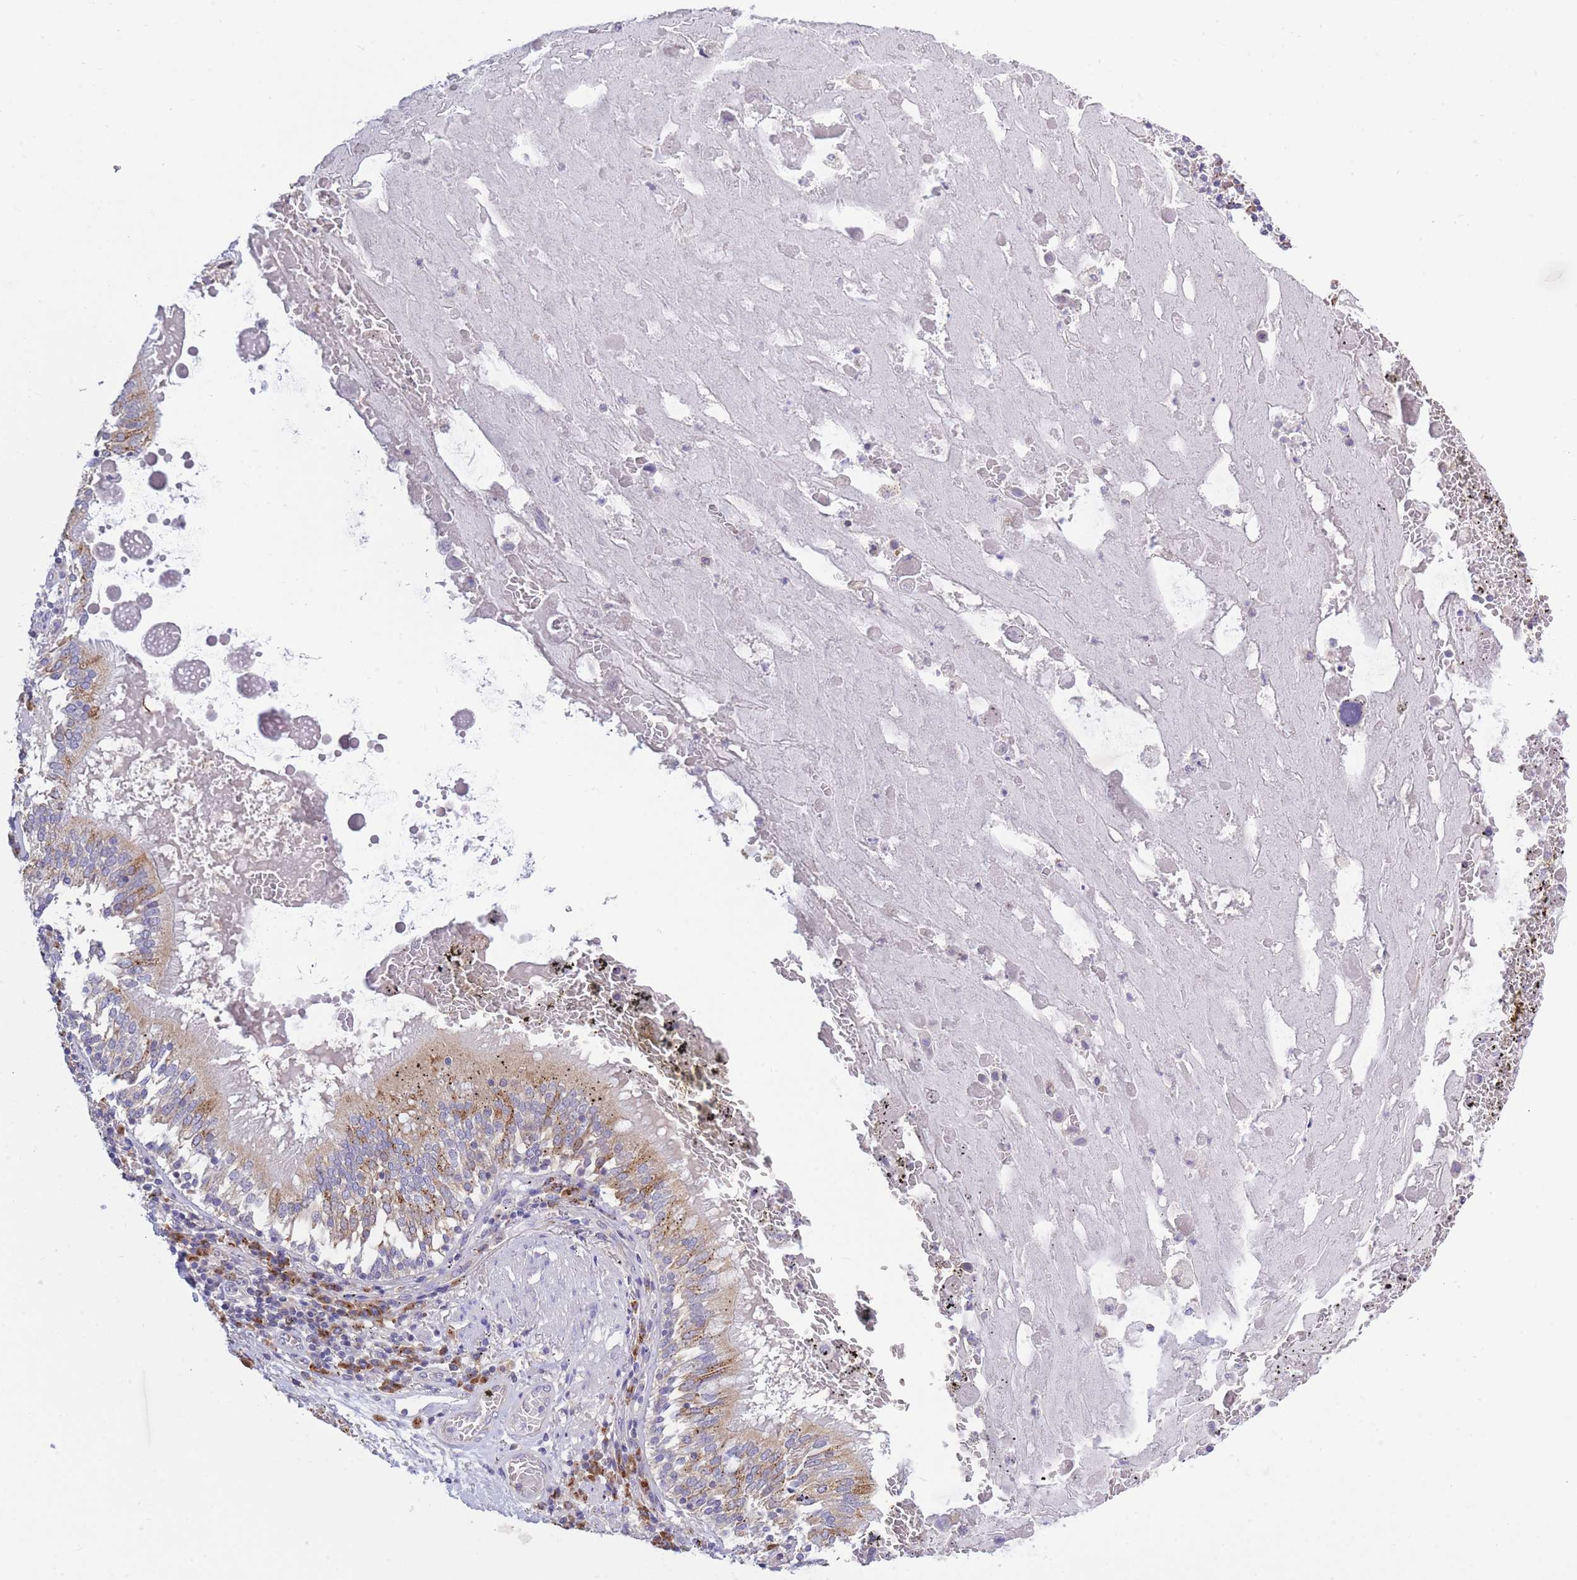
{"staining": {"intensity": "moderate", "quantity": "25%-75%", "location": "cytoplasmic/membranous"}, "tissue": "lung cancer", "cell_type": "Tumor cells", "image_type": "cancer", "snomed": [{"axis": "morphology", "description": "Squamous cell carcinoma, NOS"}, {"axis": "topography", "description": "Lung"}], "caption": "Approximately 25%-75% of tumor cells in lung cancer exhibit moderate cytoplasmic/membranous protein staining as visualized by brown immunohistochemical staining.", "gene": "COPG2", "patient": {"sex": "male", "age": 65}}